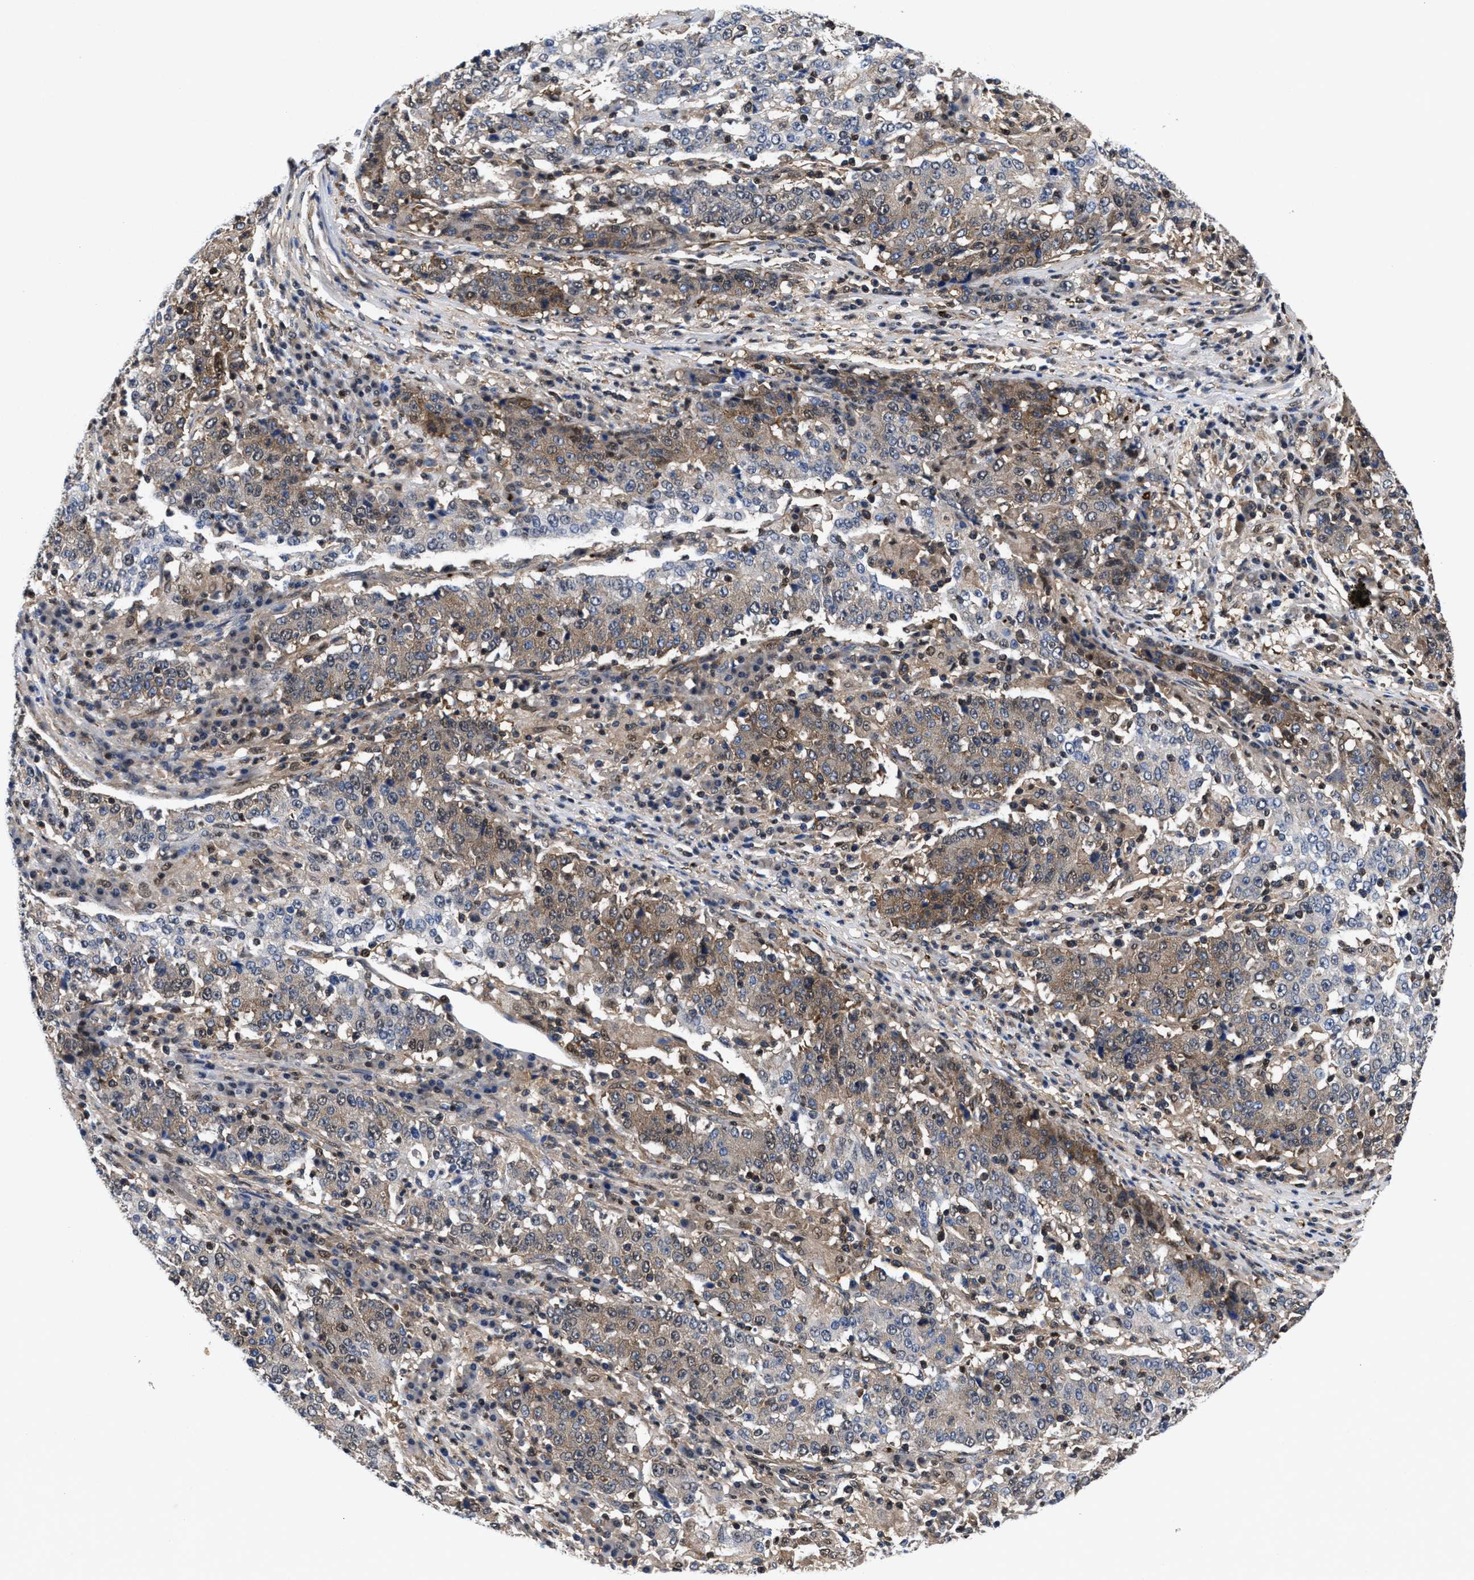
{"staining": {"intensity": "moderate", "quantity": "25%-75%", "location": "cytoplasmic/membranous"}, "tissue": "stomach cancer", "cell_type": "Tumor cells", "image_type": "cancer", "snomed": [{"axis": "morphology", "description": "Adenocarcinoma, NOS"}, {"axis": "topography", "description": "Stomach"}], "caption": "Immunohistochemical staining of human adenocarcinoma (stomach) displays medium levels of moderate cytoplasmic/membranous expression in about 25%-75% of tumor cells.", "gene": "ACLY", "patient": {"sex": "male", "age": 59}}